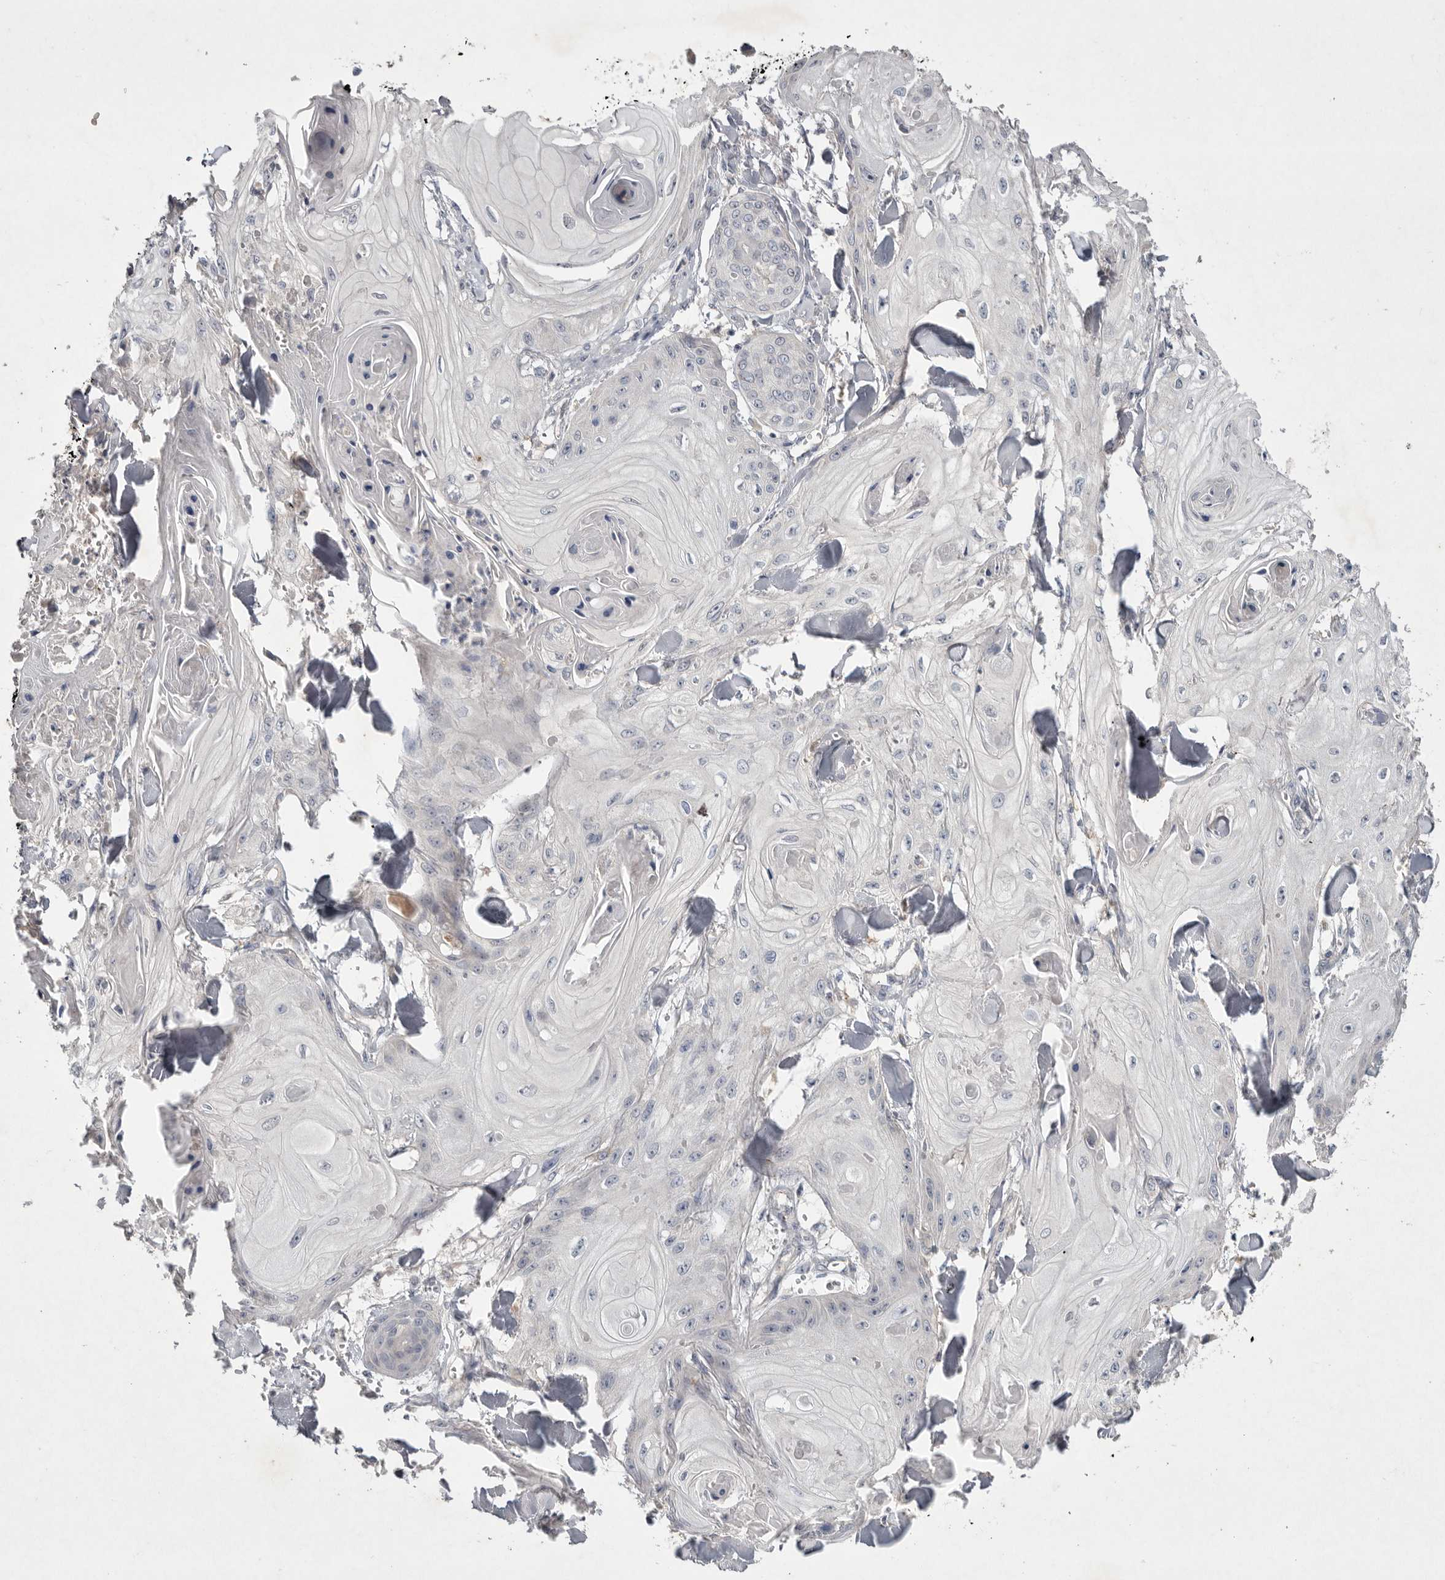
{"staining": {"intensity": "negative", "quantity": "none", "location": "none"}, "tissue": "skin cancer", "cell_type": "Tumor cells", "image_type": "cancer", "snomed": [{"axis": "morphology", "description": "Squamous cell carcinoma, NOS"}, {"axis": "topography", "description": "Skin"}], "caption": "Squamous cell carcinoma (skin) stained for a protein using immunohistochemistry displays no staining tumor cells.", "gene": "TNFSF14", "patient": {"sex": "male", "age": 74}}